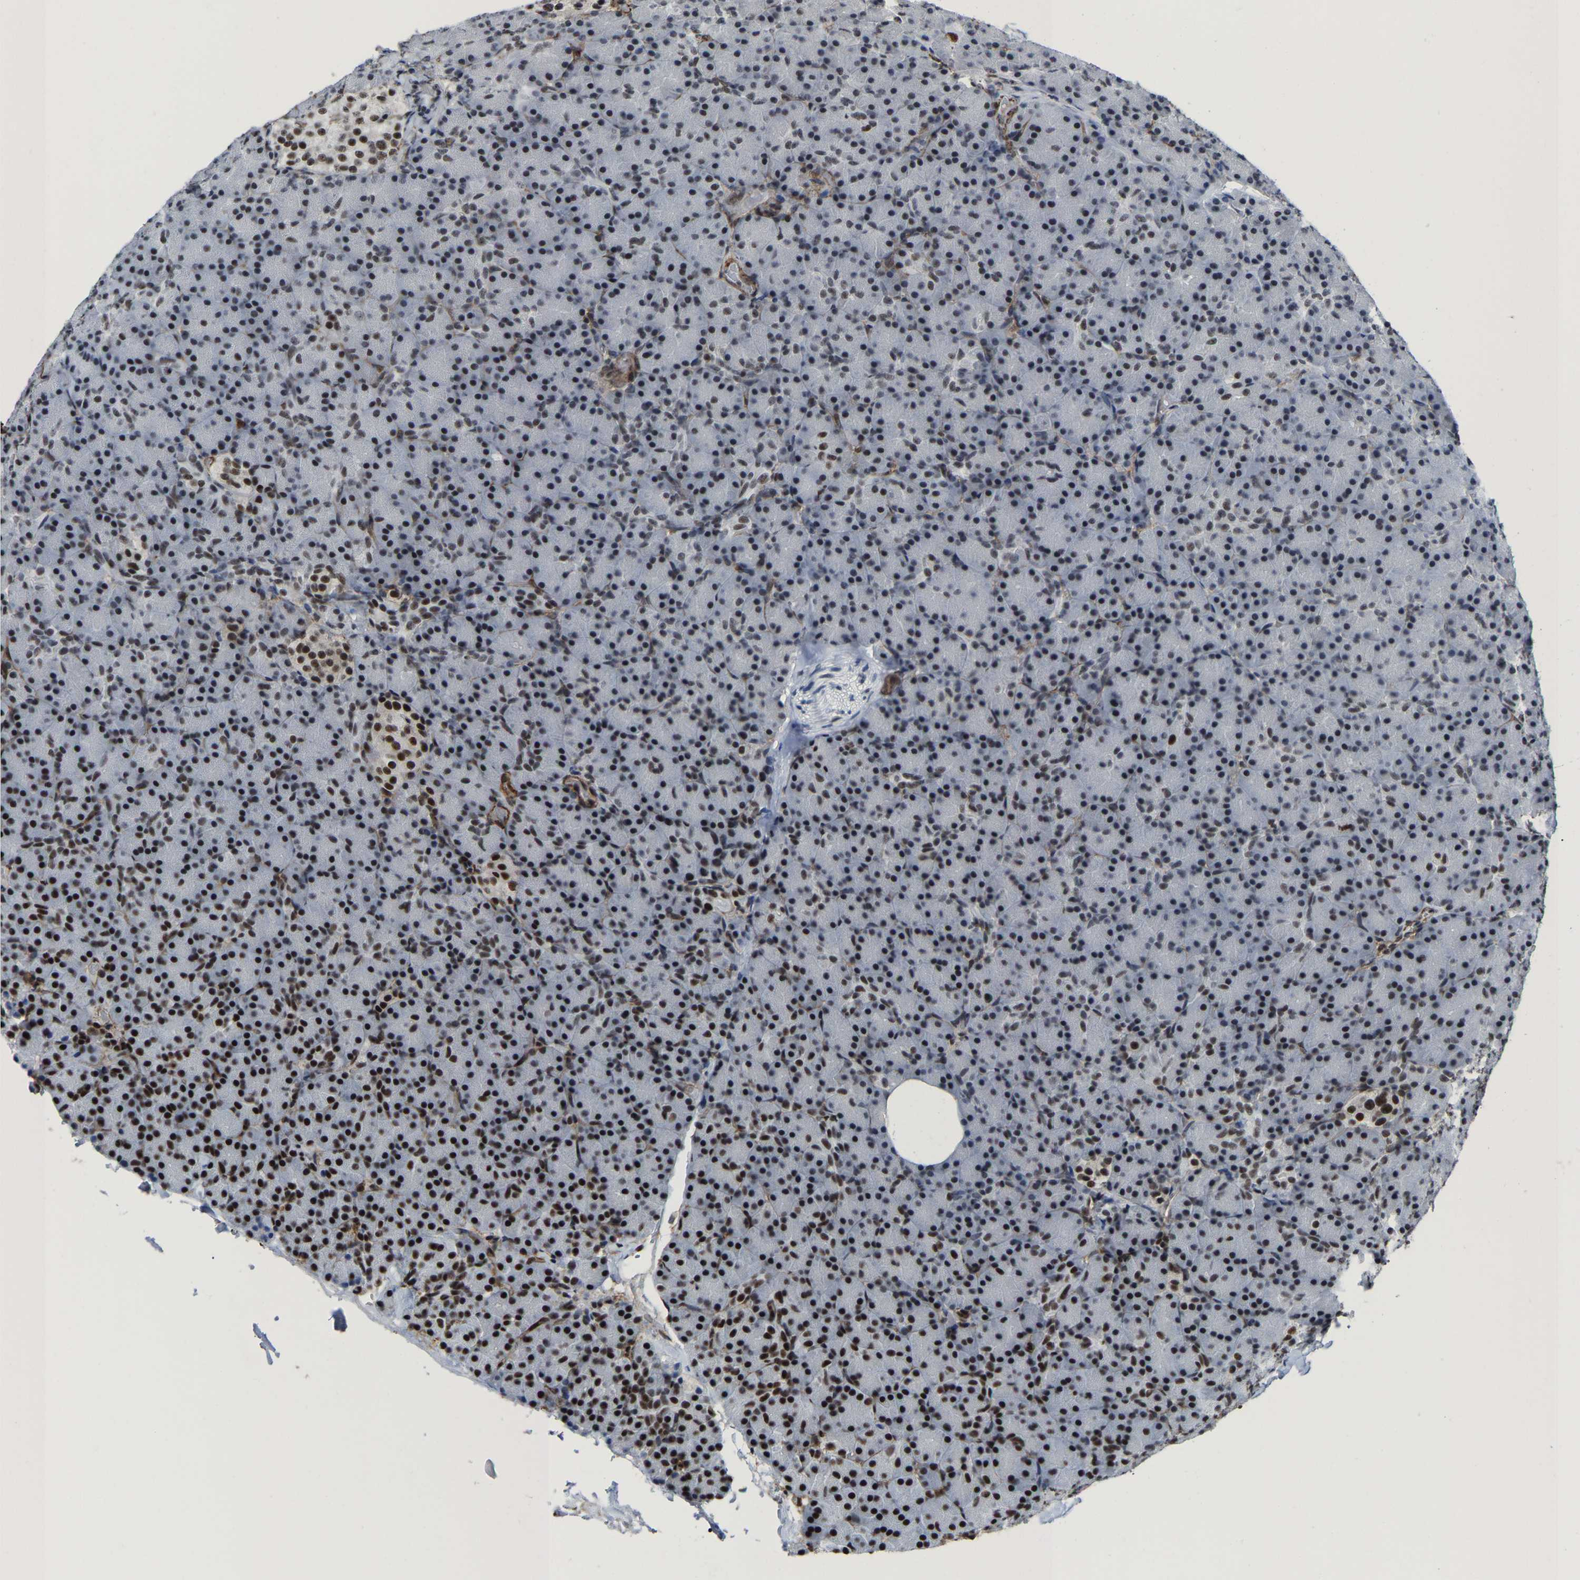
{"staining": {"intensity": "strong", "quantity": "<25%", "location": "nuclear"}, "tissue": "pancreas", "cell_type": "Exocrine glandular cells", "image_type": "normal", "snomed": [{"axis": "morphology", "description": "Normal tissue, NOS"}, {"axis": "topography", "description": "Pancreas"}], "caption": "Approximately <25% of exocrine glandular cells in normal pancreas reveal strong nuclear protein positivity as visualized by brown immunohistochemical staining.", "gene": "DDX5", "patient": {"sex": "female", "age": 43}}